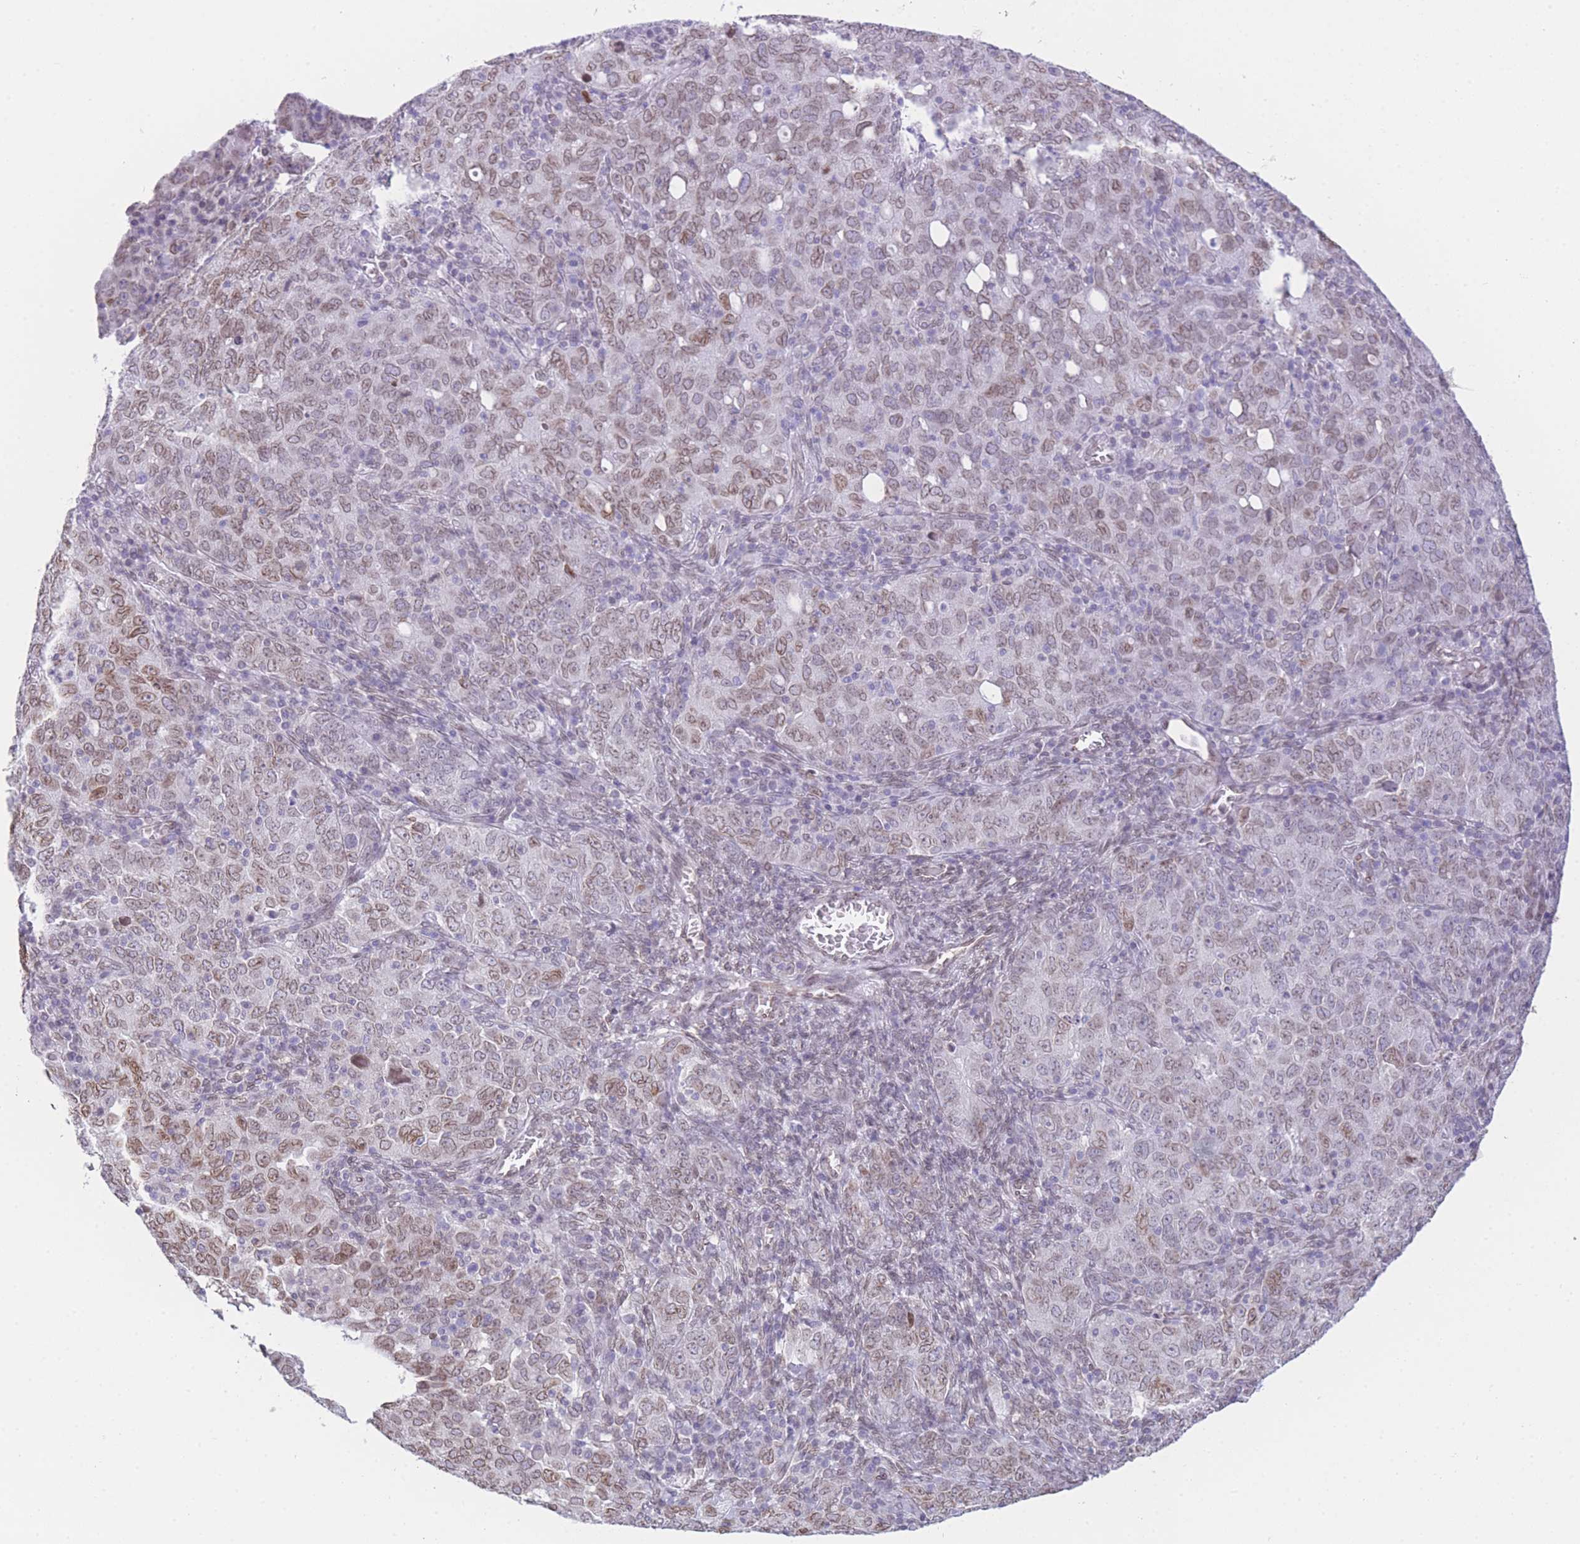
{"staining": {"intensity": "moderate", "quantity": ">75%", "location": "nuclear"}, "tissue": "ovarian cancer", "cell_type": "Tumor cells", "image_type": "cancer", "snomed": [{"axis": "morphology", "description": "Carcinoma, endometroid"}, {"axis": "topography", "description": "Ovary"}], "caption": "Immunohistochemical staining of human endometroid carcinoma (ovarian) exhibits medium levels of moderate nuclear protein staining in approximately >75% of tumor cells.", "gene": "OR10AD1", "patient": {"sex": "female", "age": 62}}